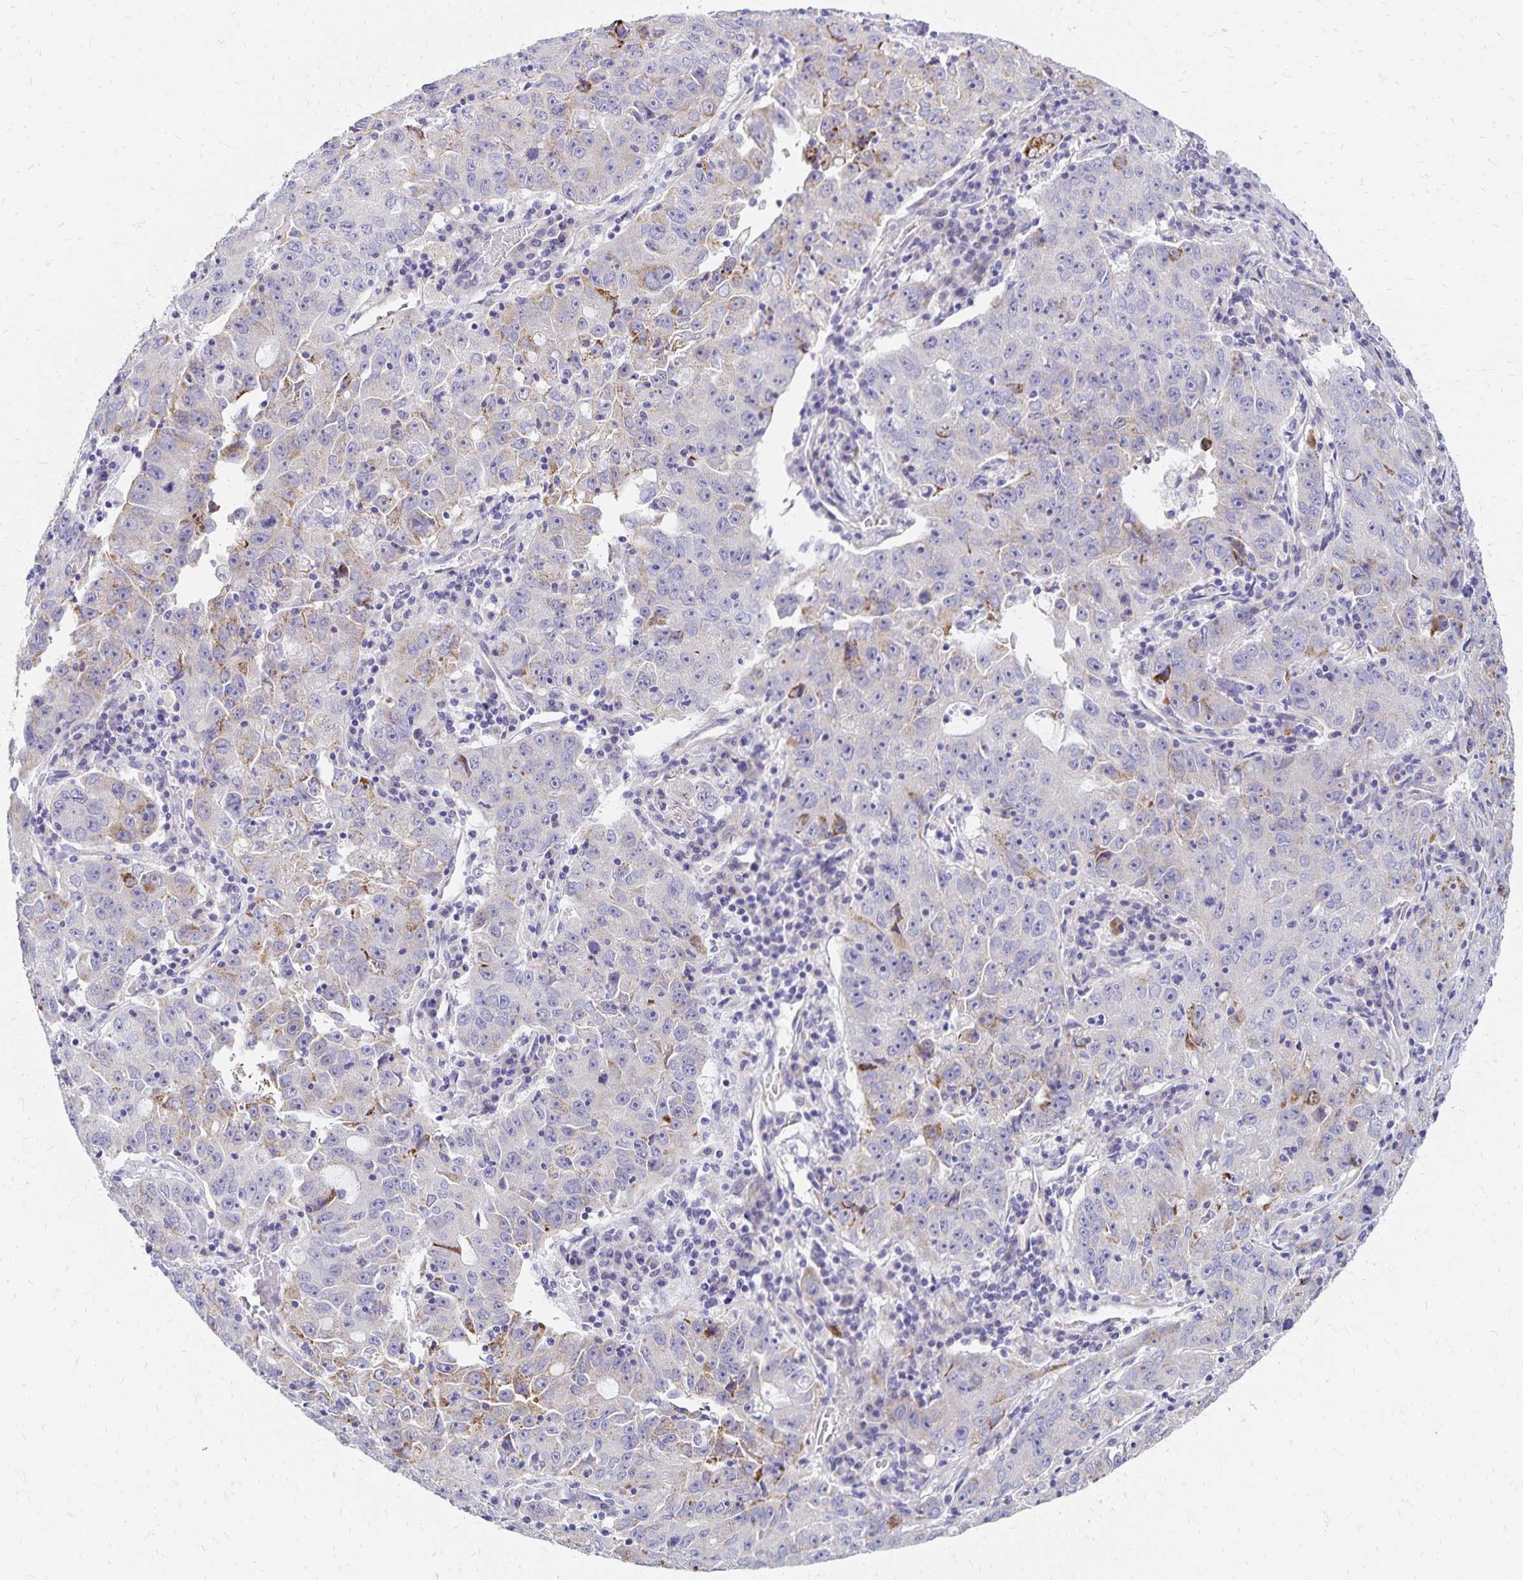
{"staining": {"intensity": "moderate", "quantity": "<25%", "location": "cytoplasmic/membranous"}, "tissue": "lung cancer", "cell_type": "Tumor cells", "image_type": "cancer", "snomed": [{"axis": "morphology", "description": "Normal morphology"}, {"axis": "morphology", "description": "Adenocarcinoma, NOS"}, {"axis": "topography", "description": "Lymph node"}, {"axis": "topography", "description": "Lung"}], "caption": "Lung adenocarcinoma was stained to show a protein in brown. There is low levels of moderate cytoplasmic/membranous expression in about <25% of tumor cells. (DAB (3,3'-diaminobenzidine) = brown stain, brightfield microscopy at high magnification).", "gene": "NECAP1", "patient": {"sex": "female", "age": 57}}